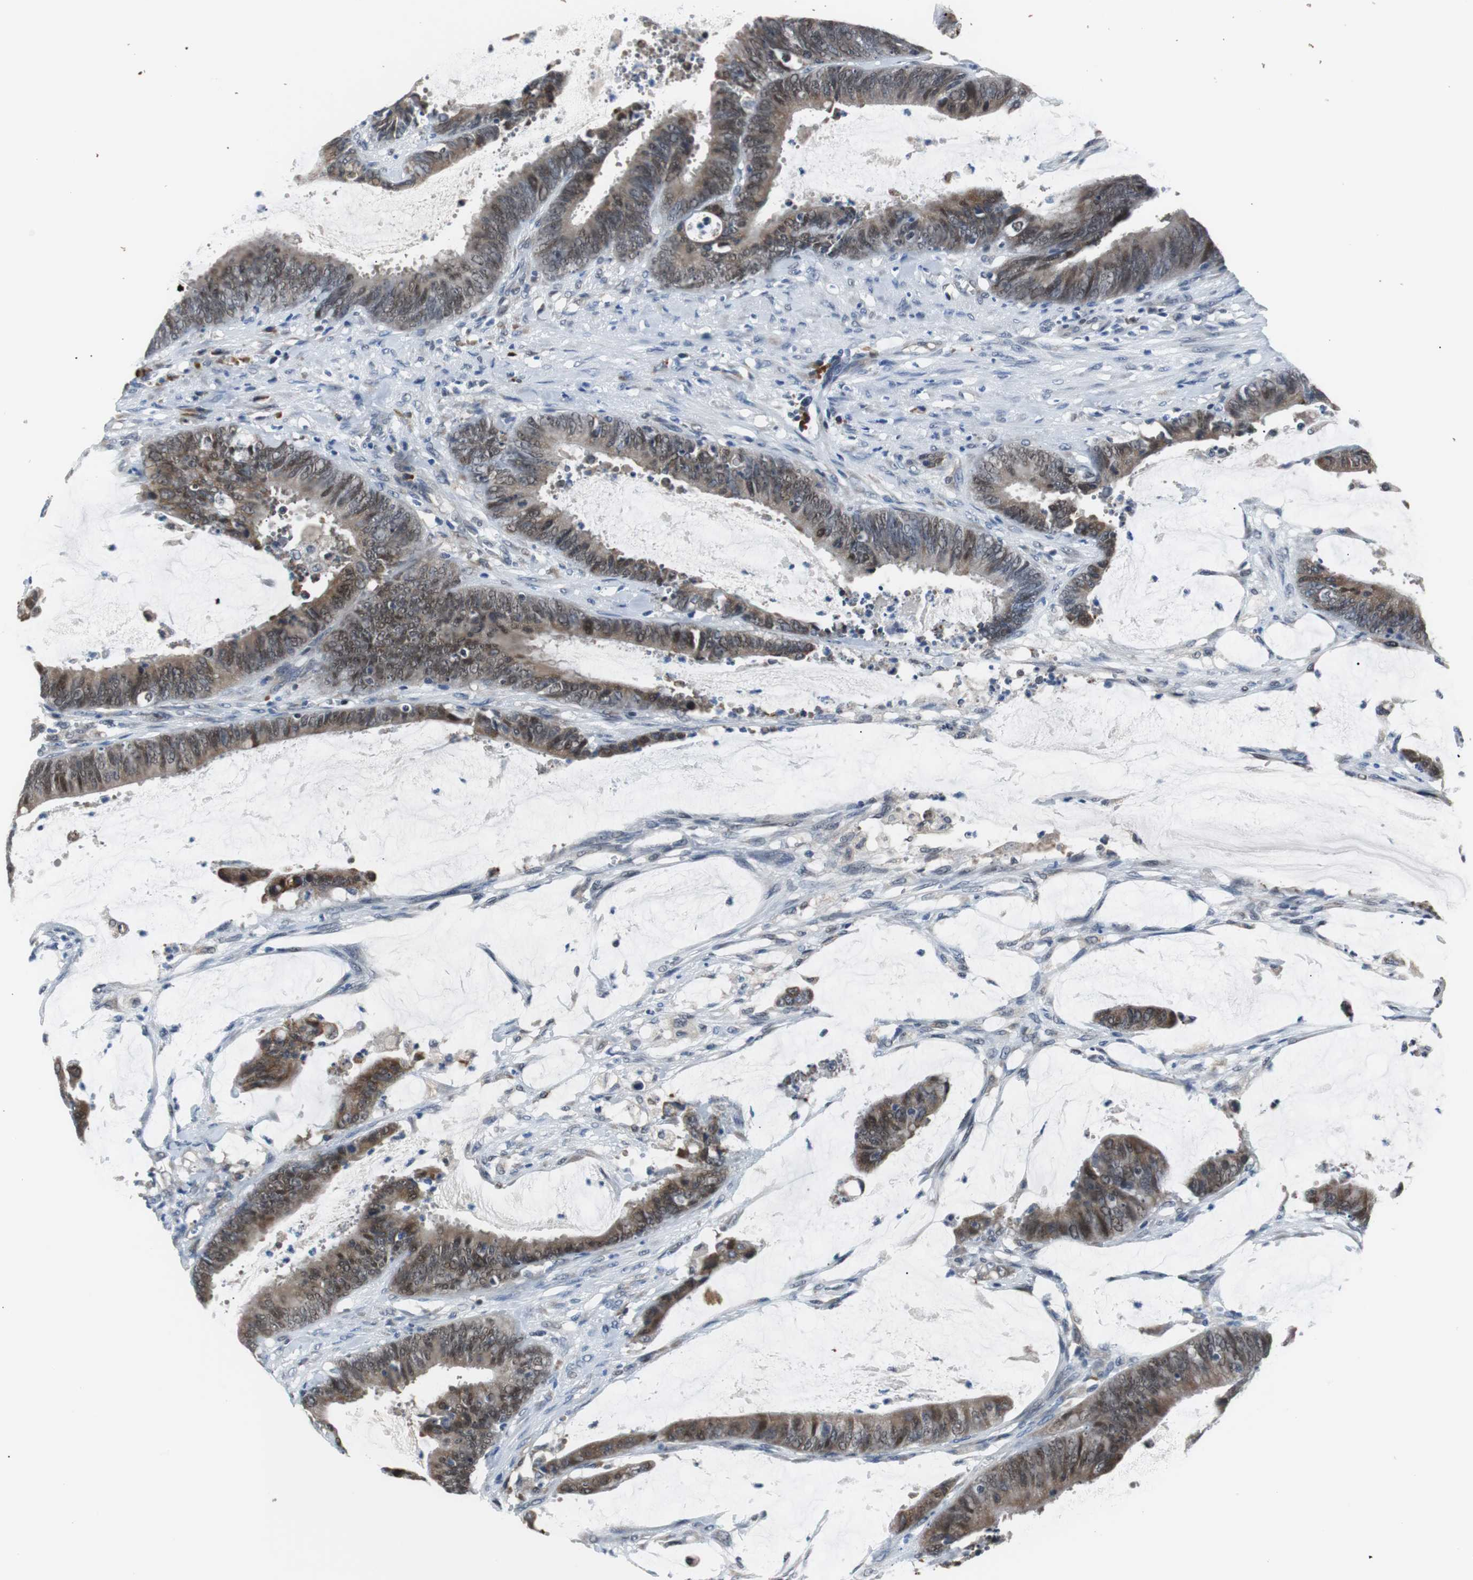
{"staining": {"intensity": "moderate", "quantity": ">75%", "location": "cytoplasmic/membranous,nuclear"}, "tissue": "colorectal cancer", "cell_type": "Tumor cells", "image_type": "cancer", "snomed": [{"axis": "morphology", "description": "Adenocarcinoma, NOS"}, {"axis": "topography", "description": "Rectum"}], "caption": "Immunohistochemistry of colorectal cancer (adenocarcinoma) demonstrates medium levels of moderate cytoplasmic/membranous and nuclear expression in about >75% of tumor cells.", "gene": "USP28", "patient": {"sex": "female", "age": 66}}